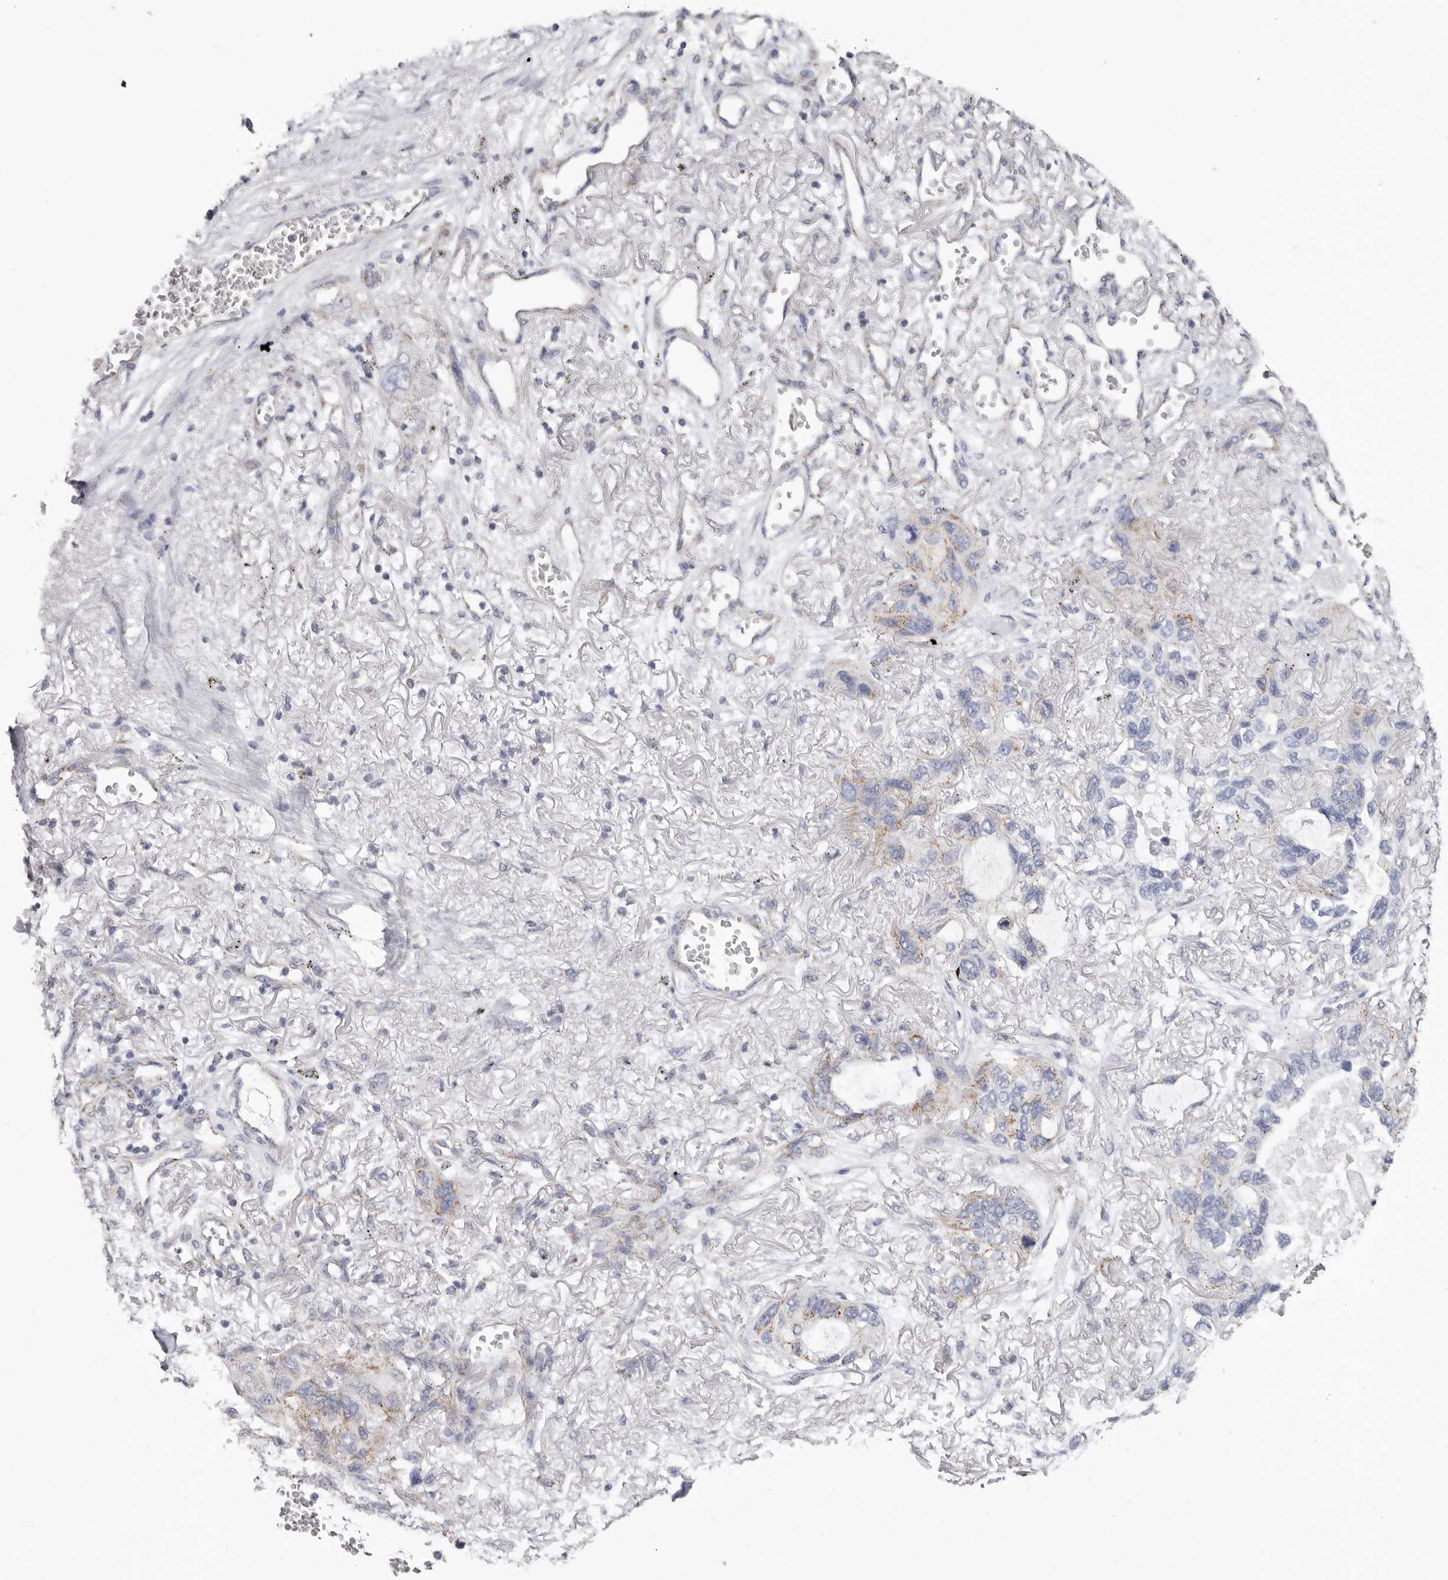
{"staining": {"intensity": "weak", "quantity": "25%-75%", "location": "cytoplasmic/membranous"}, "tissue": "lung cancer", "cell_type": "Tumor cells", "image_type": "cancer", "snomed": [{"axis": "morphology", "description": "Squamous cell carcinoma, NOS"}, {"axis": "topography", "description": "Lung"}], "caption": "Protein staining of lung cancer tissue shows weak cytoplasmic/membranous positivity in about 25%-75% of tumor cells. The protein of interest is stained brown, and the nuclei are stained in blue (DAB (3,3'-diaminobenzidine) IHC with brightfield microscopy, high magnification).", "gene": "RSPO2", "patient": {"sex": "female", "age": 73}}